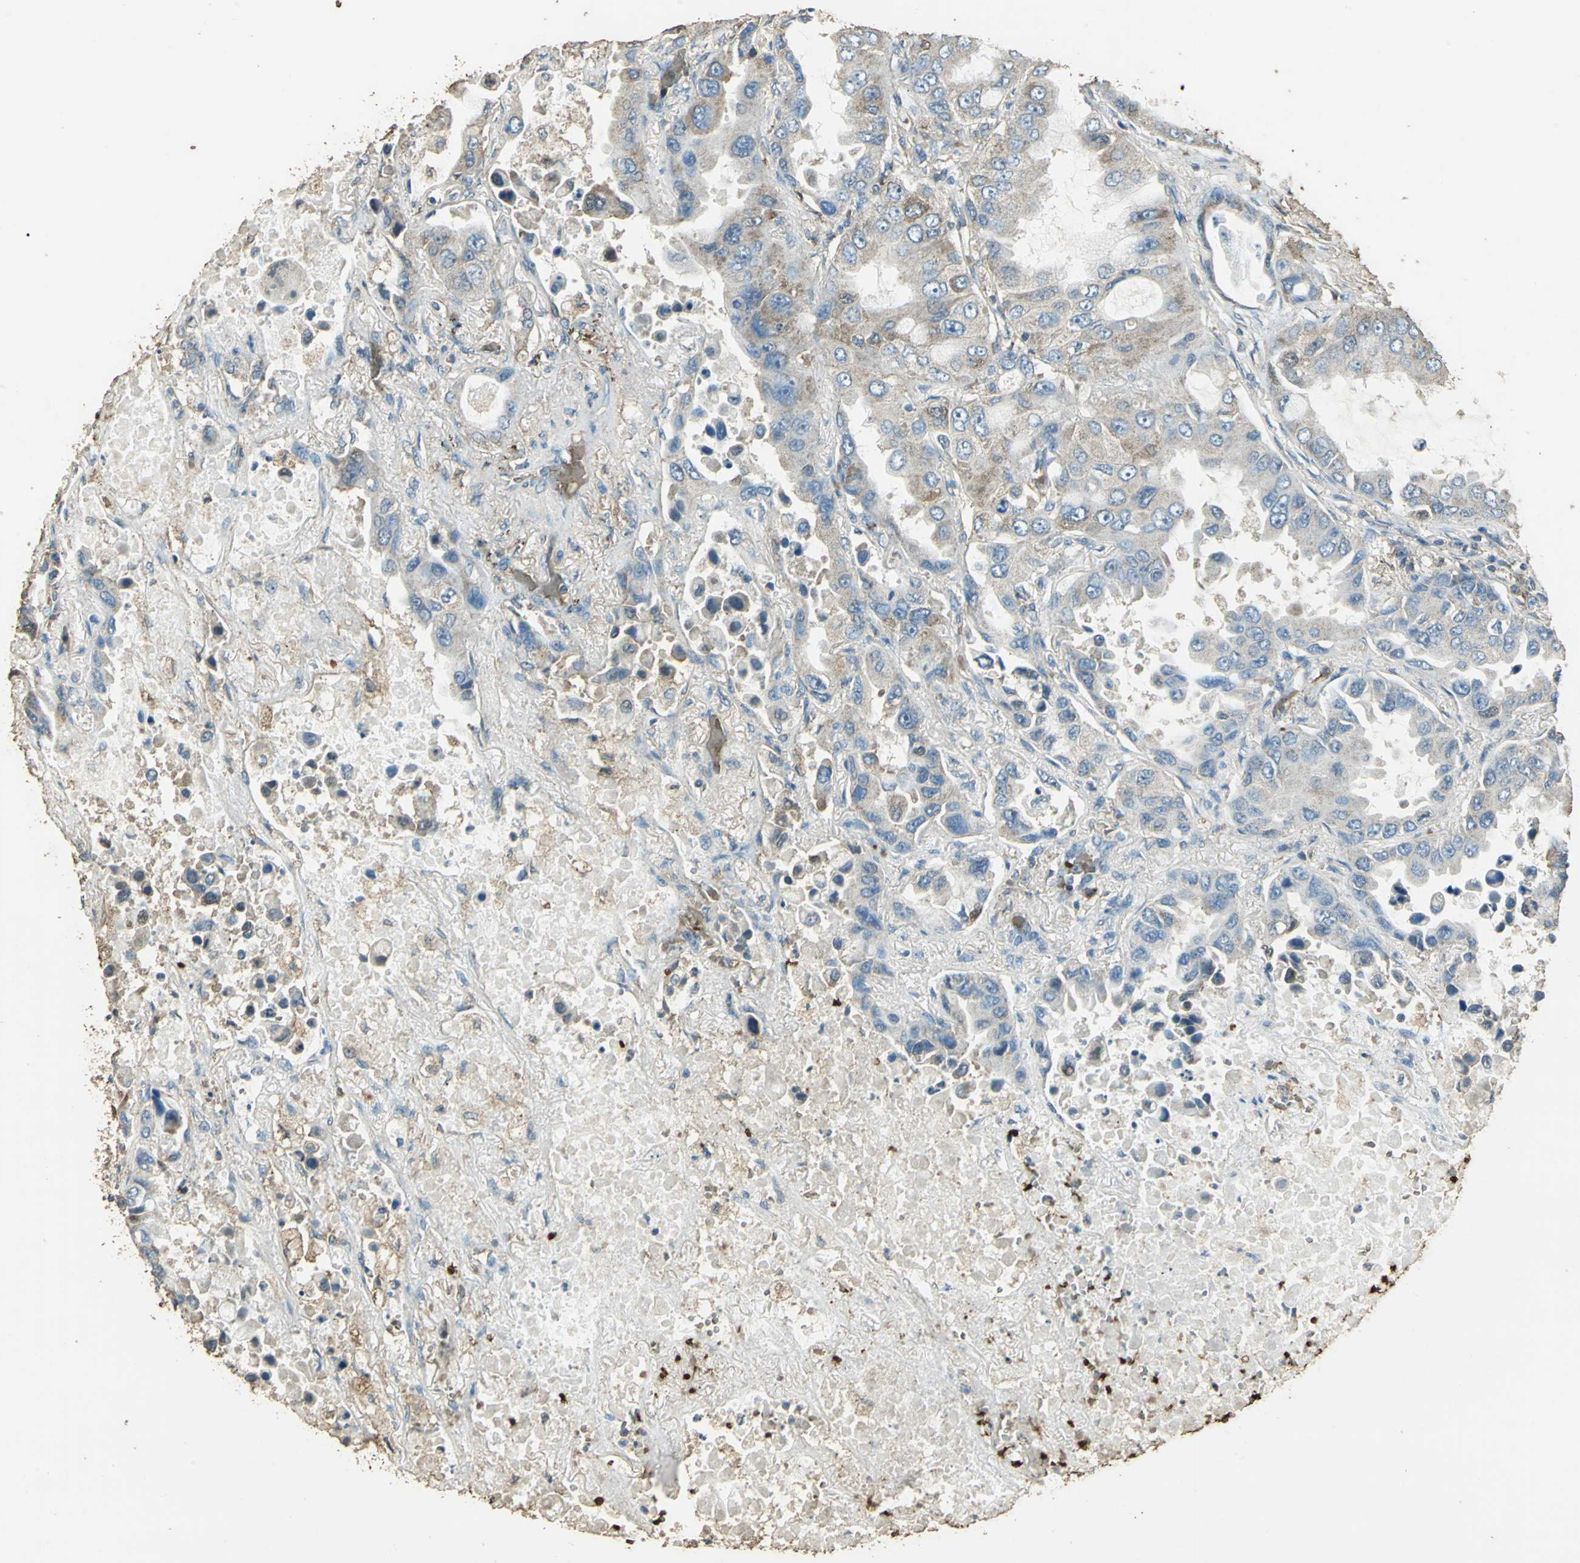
{"staining": {"intensity": "weak", "quantity": "<25%", "location": "cytoplasmic/membranous"}, "tissue": "lung cancer", "cell_type": "Tumor cells", "image_type": "cancer", "snomed": [{"axis": "morphology", "description": "Adenocarcinoma, NOS"}, {"axis": "topography", "description": "Lung"}], "caption": "The photomicrograph shows no staining of tumor cells in lung cancer.", "gene": "TRAPPC2", "patient": {"sex": "male", "age": 64}}